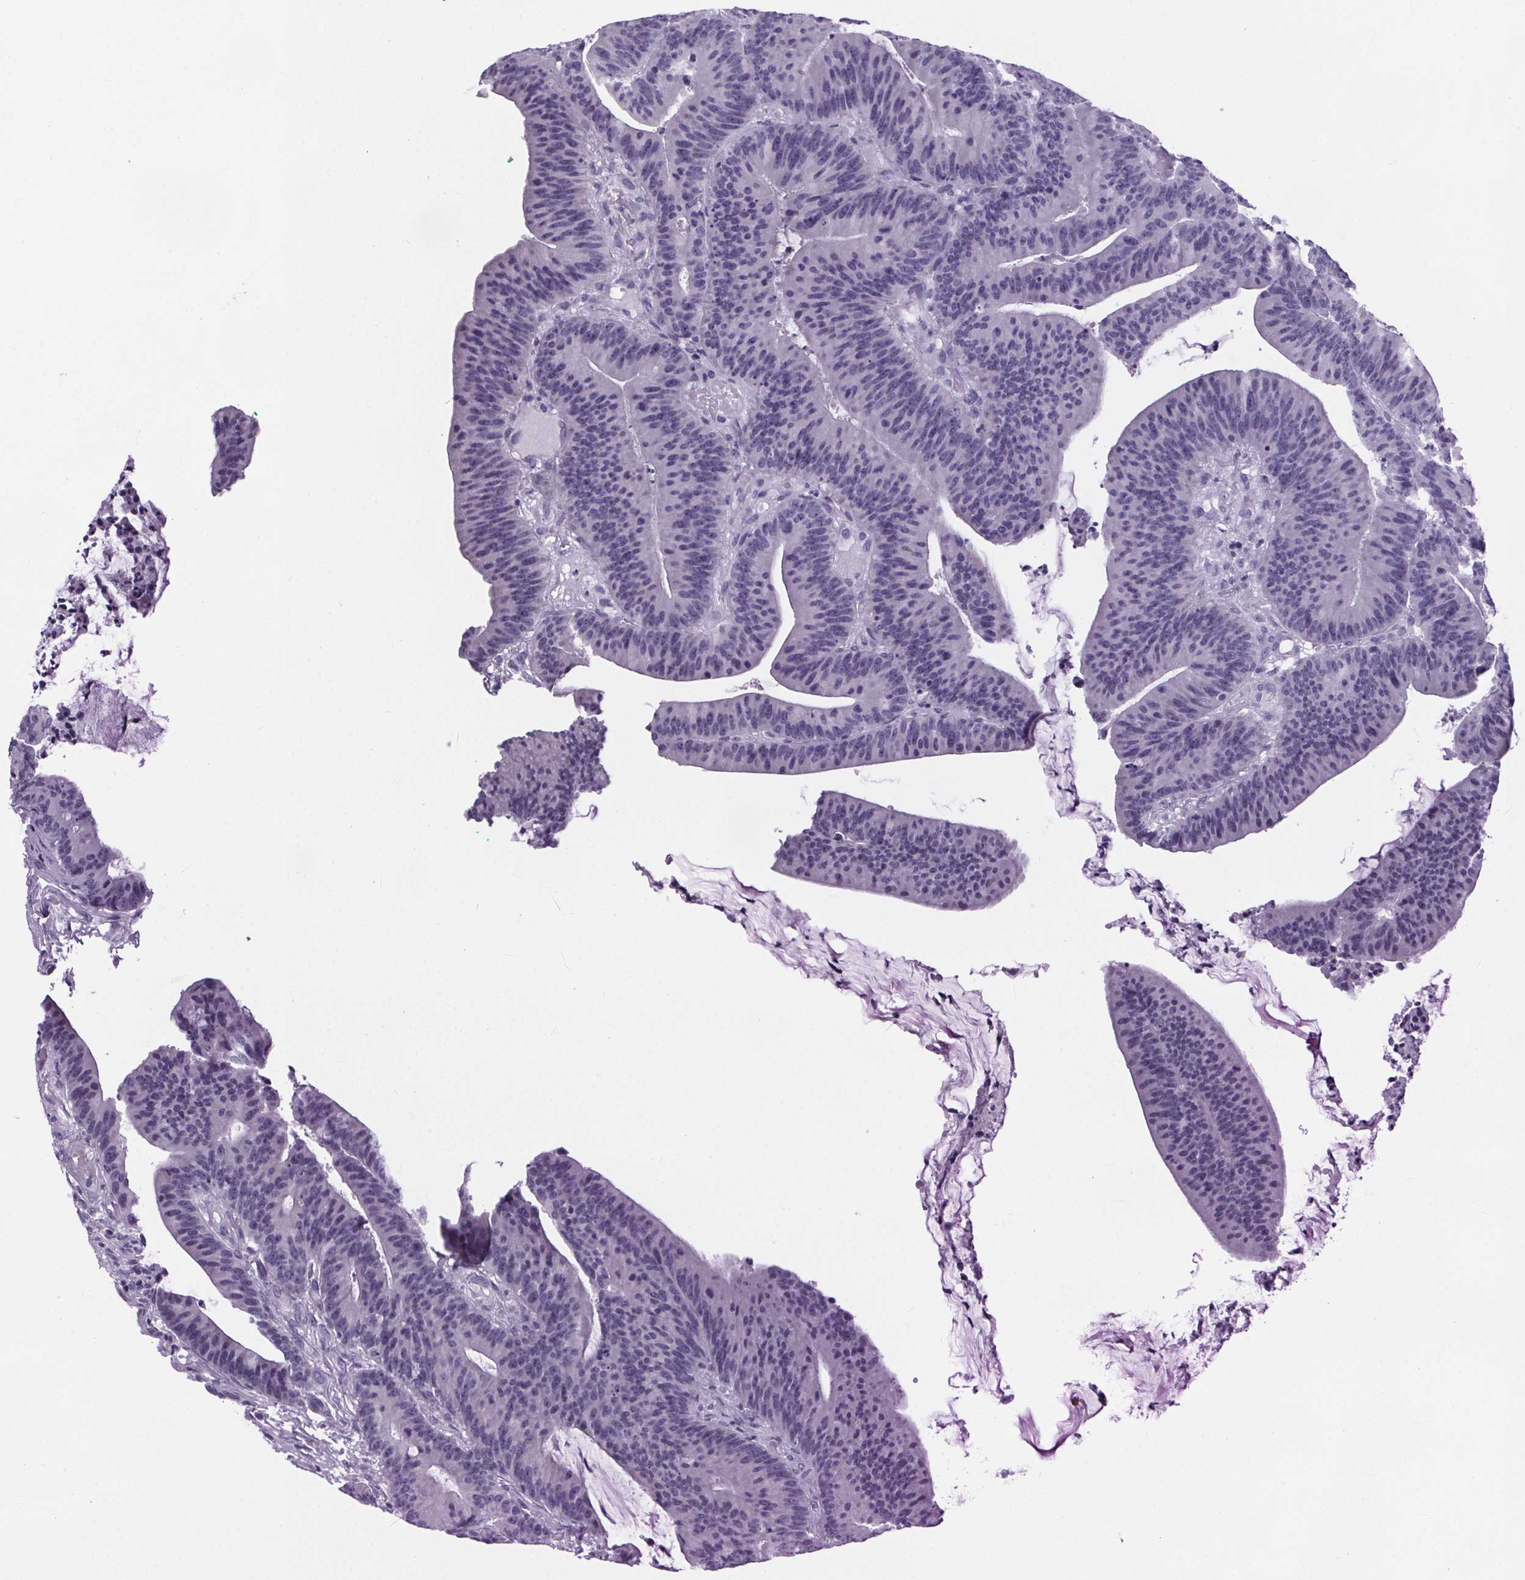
{"staining": {"intensity": "negative", "quantity": "none", "location": "none"}, "tissue": "colorectal cancer", "cell_type": "Tumor cells", "image_type": "cancer", "snomed": [{"axis": "morphology", "description": "Adenocarcinoma, NOS"}, {"axis": "topography", "description": "Colon"}], "caption": "DAB (3,3'-diaminobenzidine) immunohistochemical staining of colorectal cancer exhibits no significant expression in tumor cells.", "gene": "CUBN", "patient": {"sex": "female", "age": 78}}